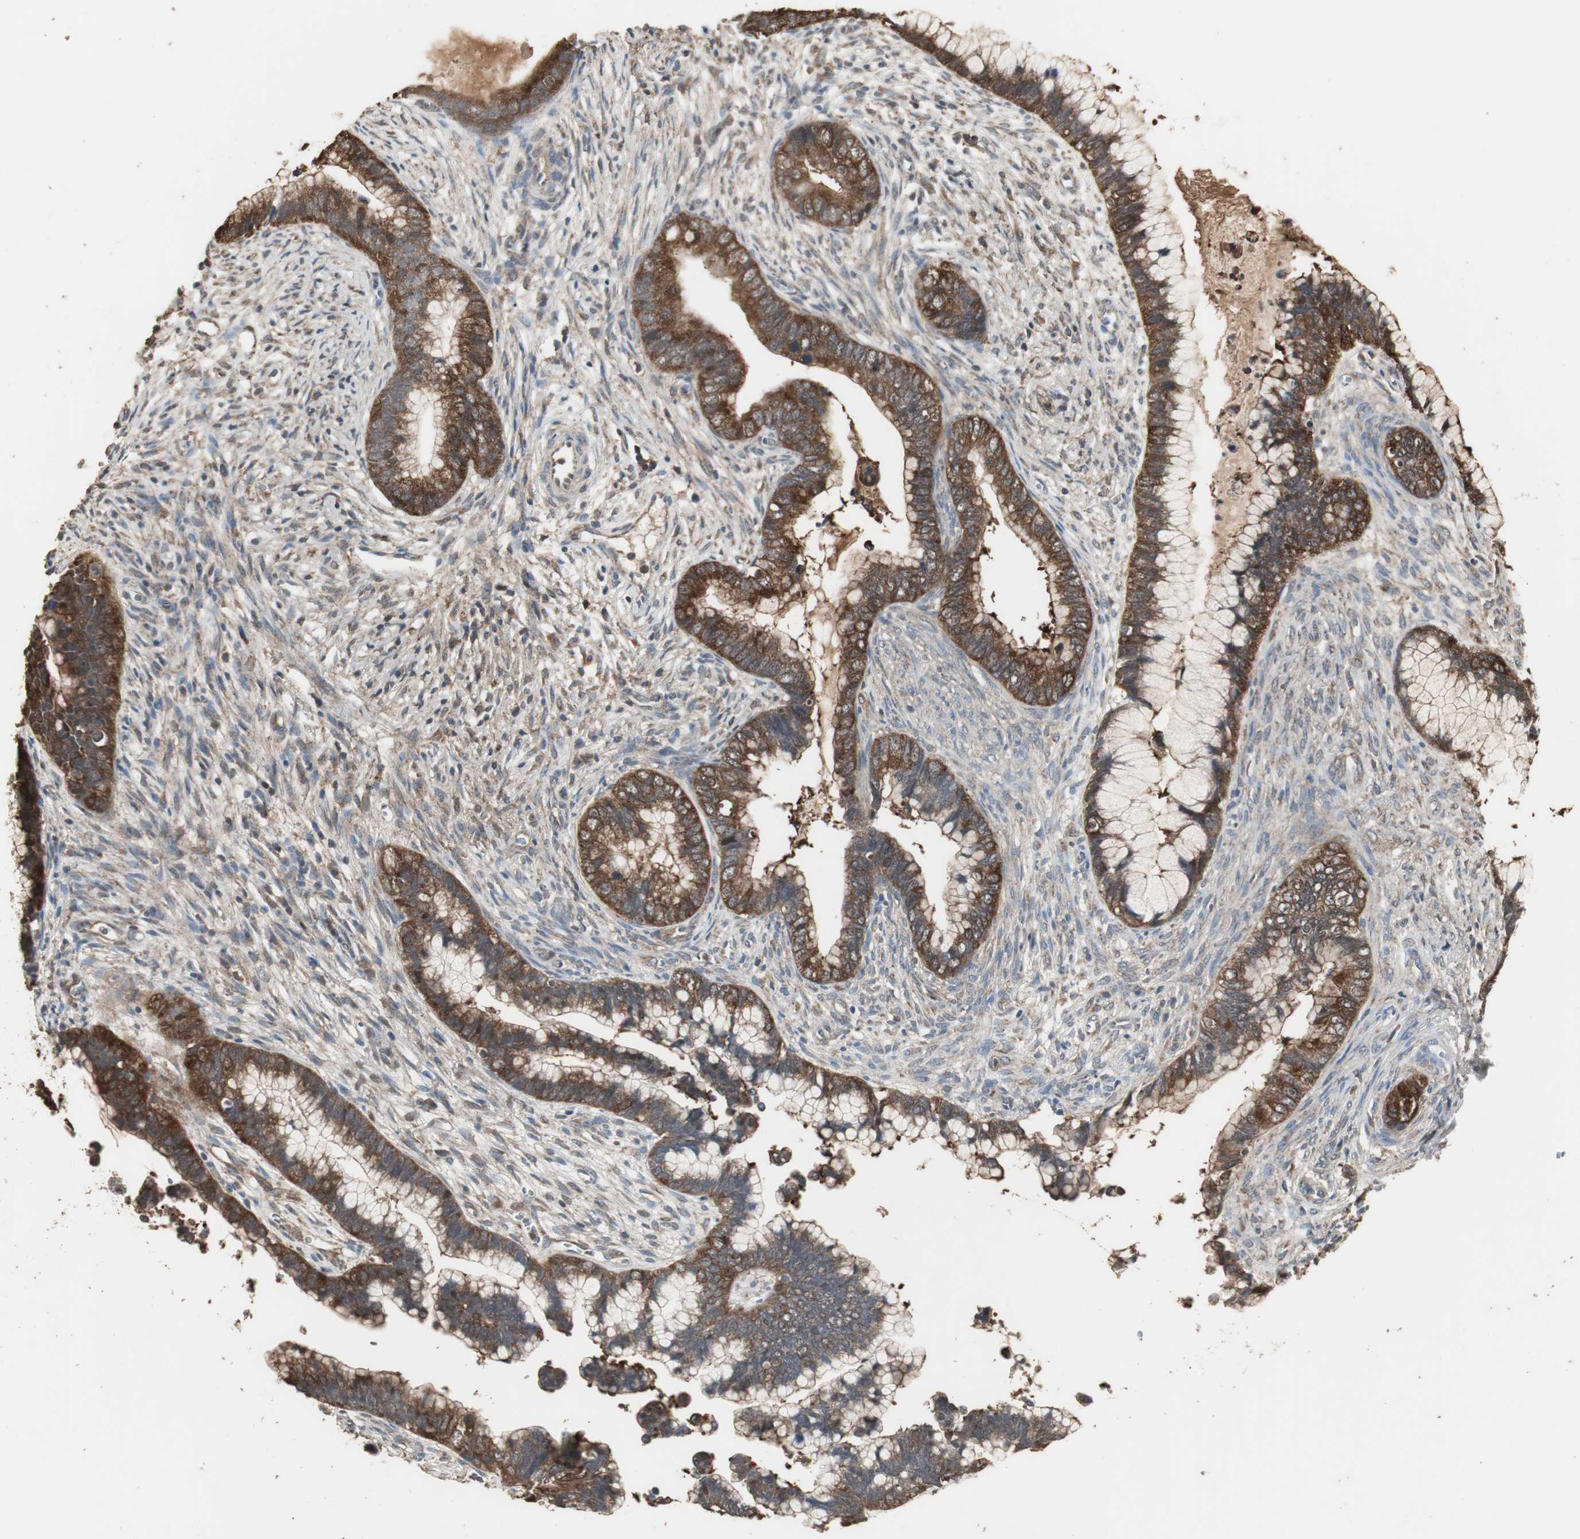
{"staining": {"intensity": "strong", "quantity": ">75%", "location": "cytoplasmic/membranous"}, "tissue": "cervical cancer", "cell_type": "Tumor cells", "image_type": "cancer", "snomed": [{"axis": "morphology", "description": "Adenocarcinoma, NOS"}, {"axis": "topography", "description": "Cervix"}], "caption": "Immunohistochemical staining of human cervical cancer (adenocarcinoma) shows strong cytoplasmic/membranous protein positivity in about >75% of tumor cells. The protein of interest is shown in brown color, while the nuclei are stained blue.", "gene": "HPRT1", "patient": {"sex": "female", "age": 44}}